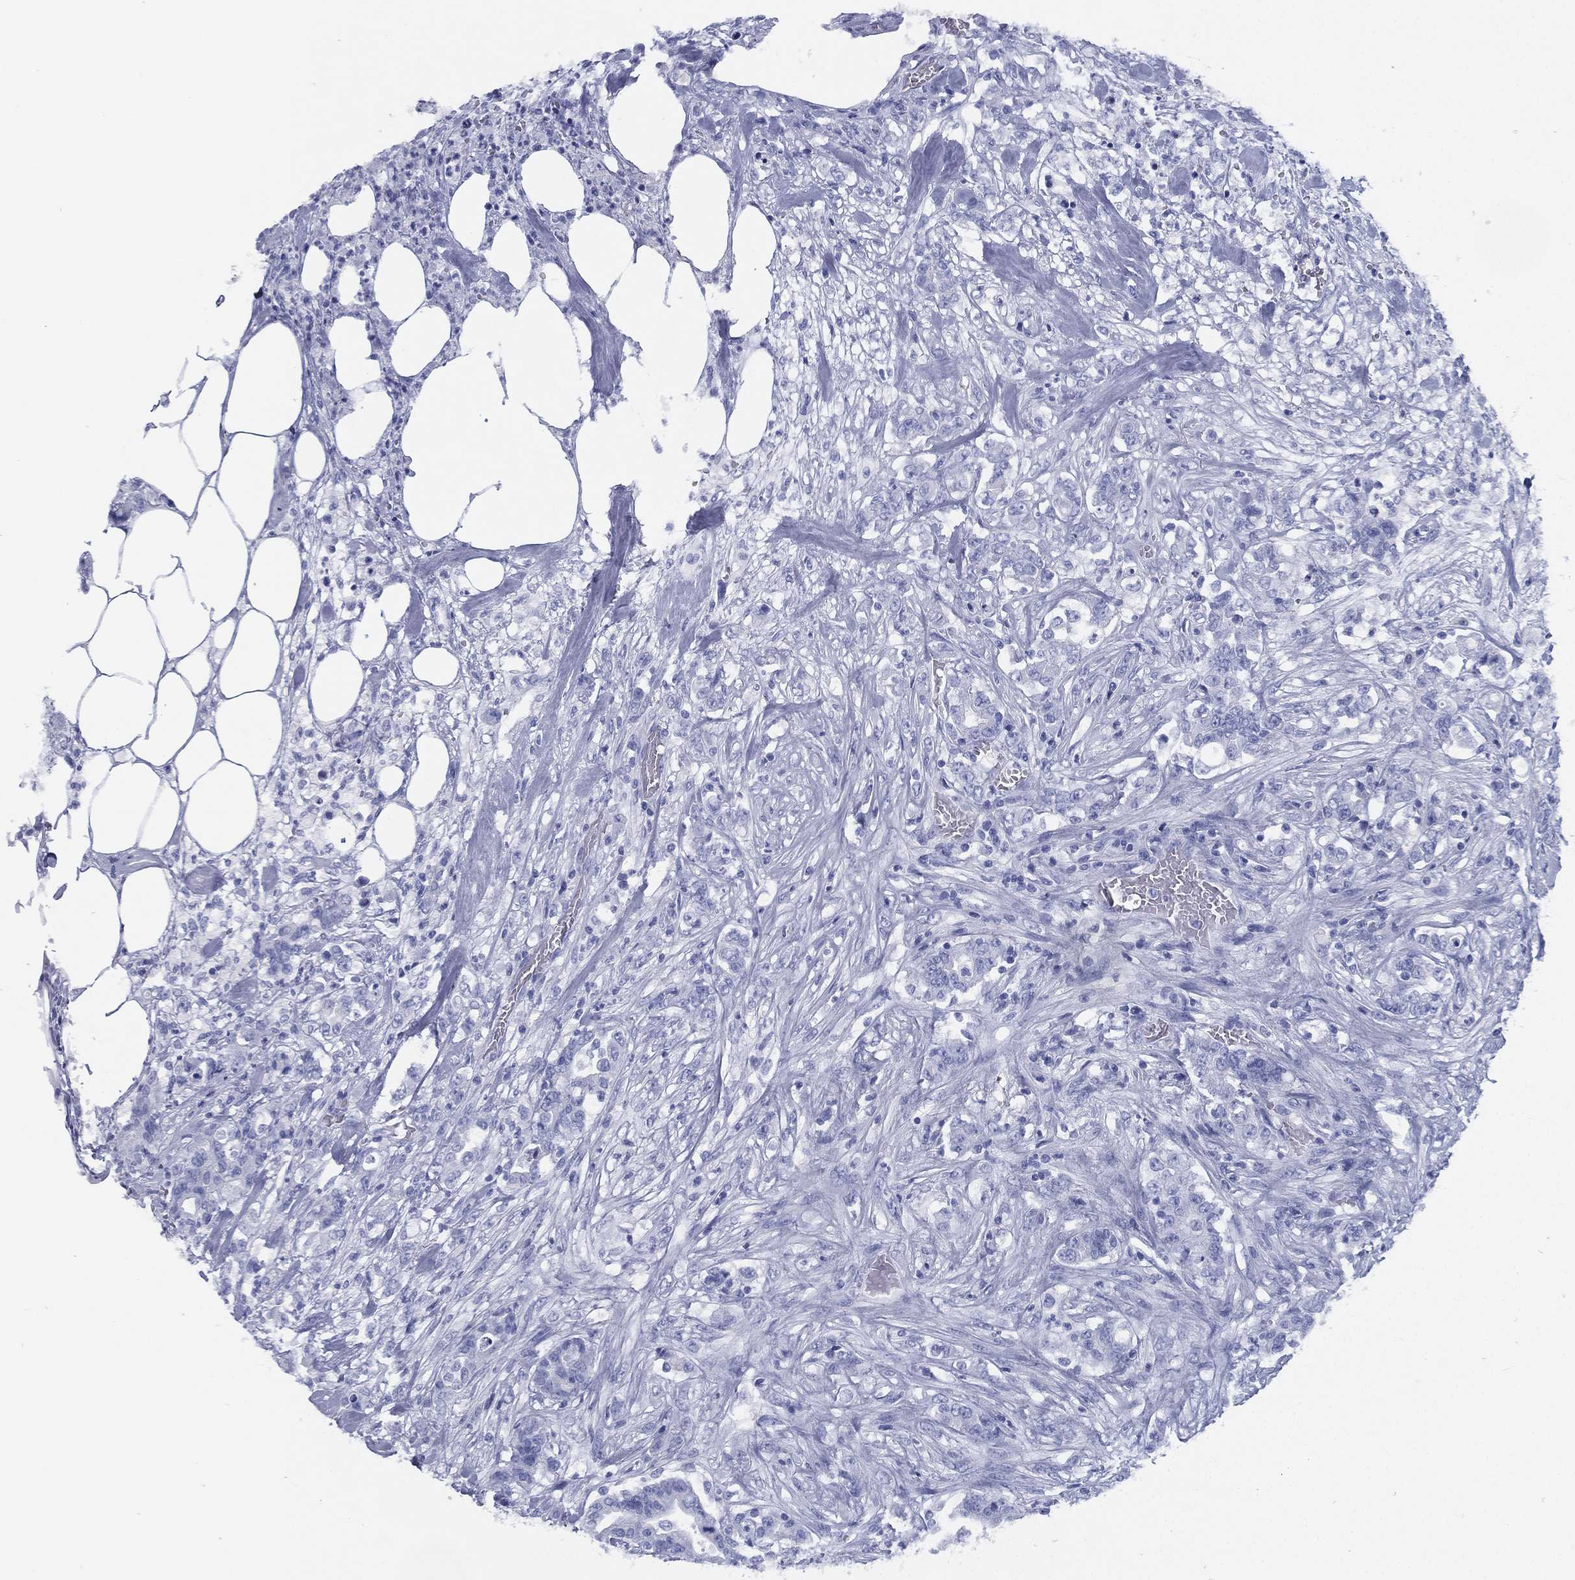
{"staining": {"intensity": "negative", "quantity": "none", "location": "none"}, "tissue": "colorectal cancer", "cell_type": "Tumor cells", "image_type": "cancer", "snomed": [{"axis": "morphology", "description": "Adenocarcinoma, NOS"}, {"axis": "topography", "description": "Colon"}], "caption": "Human colorectal cancer (adenocarcinoma) stained for a protein using IHC exhibits no staining in tumor cells.", "gene": "TMEM252", "patient": {"sex": "female", "age": 69}}